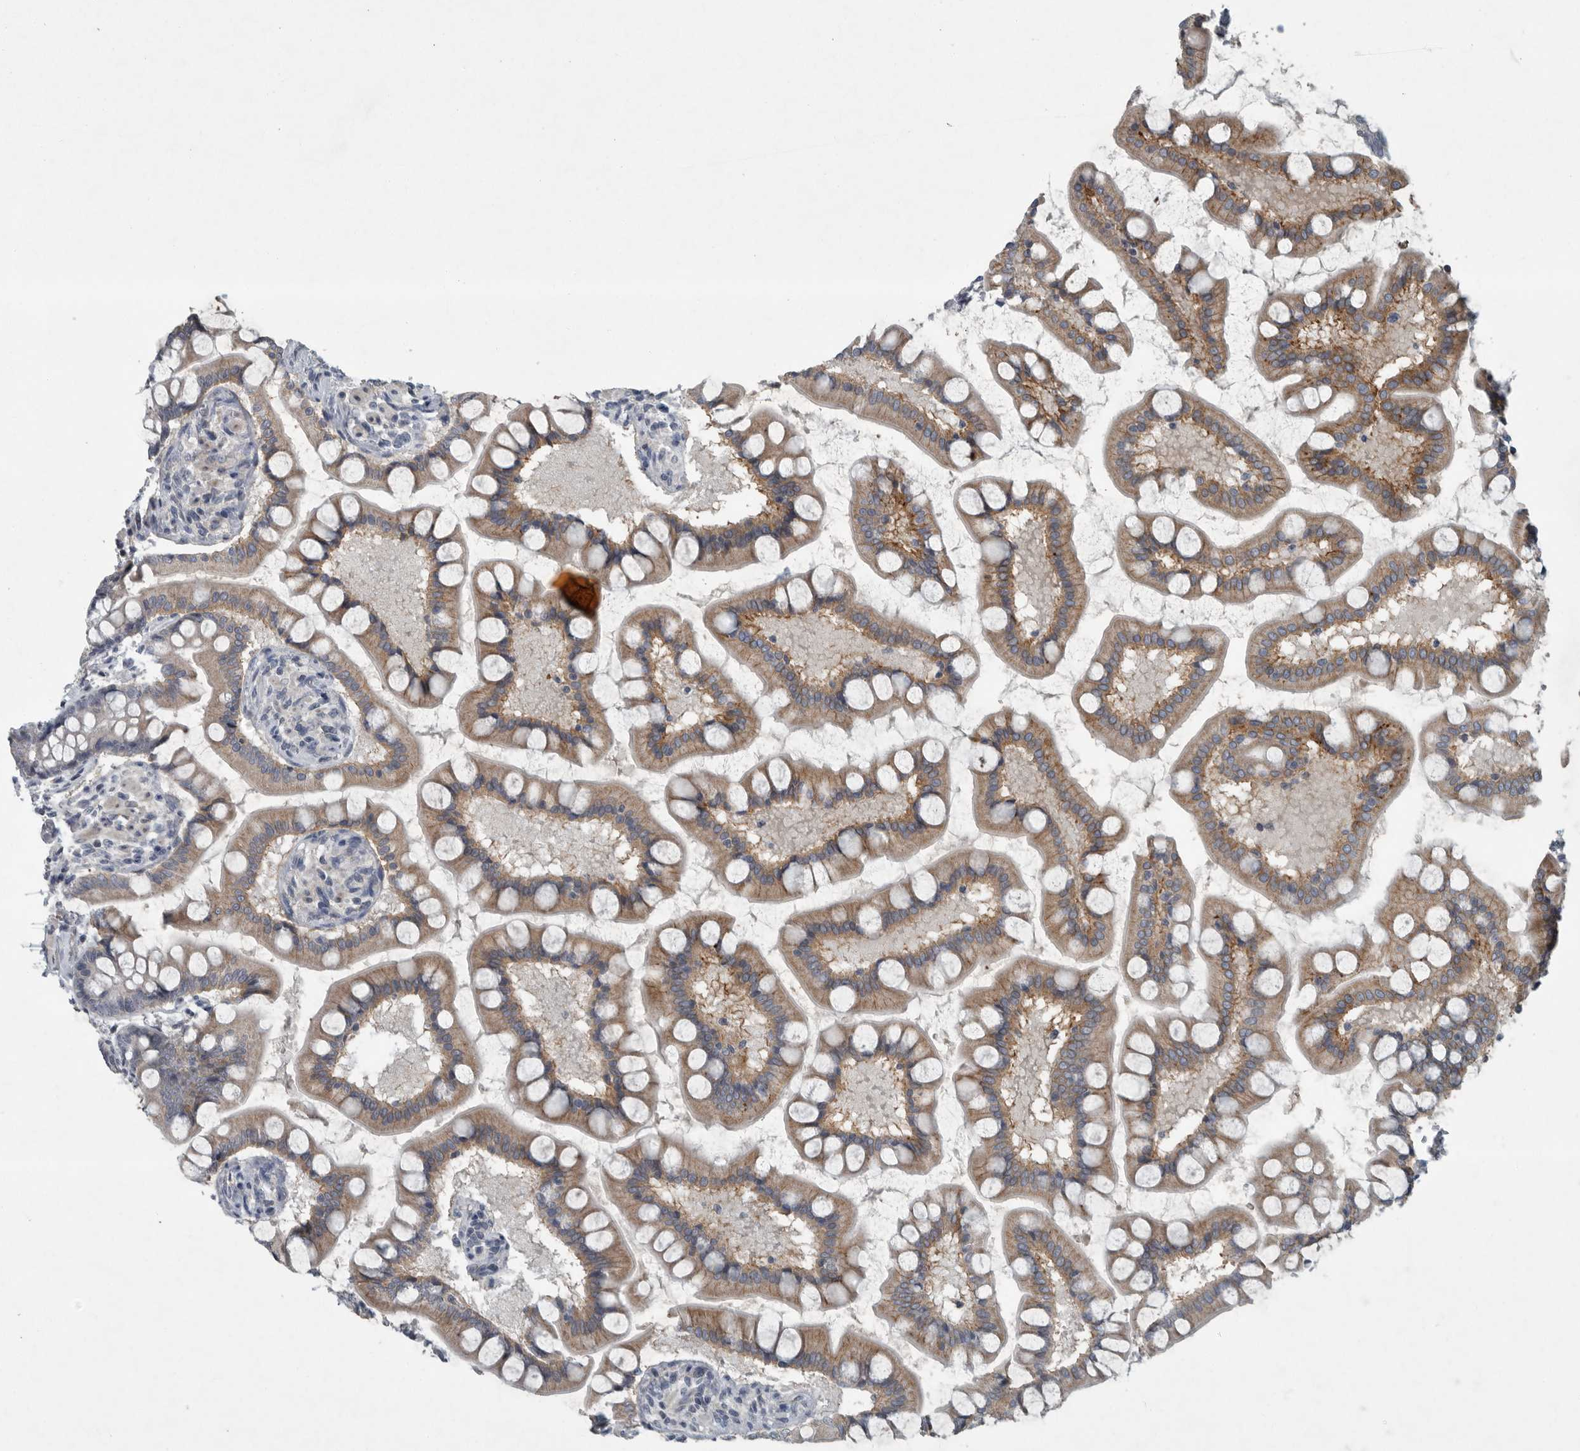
{"staining": {"intensity": "weak", "quantity": ">75%", "location": "cytoplasmic/membranous"}, "tissue": "small intestine", "cell_type": "Glandular cells", "image_type": "normal", "snomed": [{"axis": "morphology", "description": "Normal tissue, NOS"}, {"axis": "topography", "description": "Small intestine"}], "caption": "A brown stain shows weak cytoplasmic/membranous staining of a protein in glandular cells of unremarkable human small intestine. Nuclei are stained in blue.", "gene": "MPP3", "patient": {"sex": "male", "age": 41}}